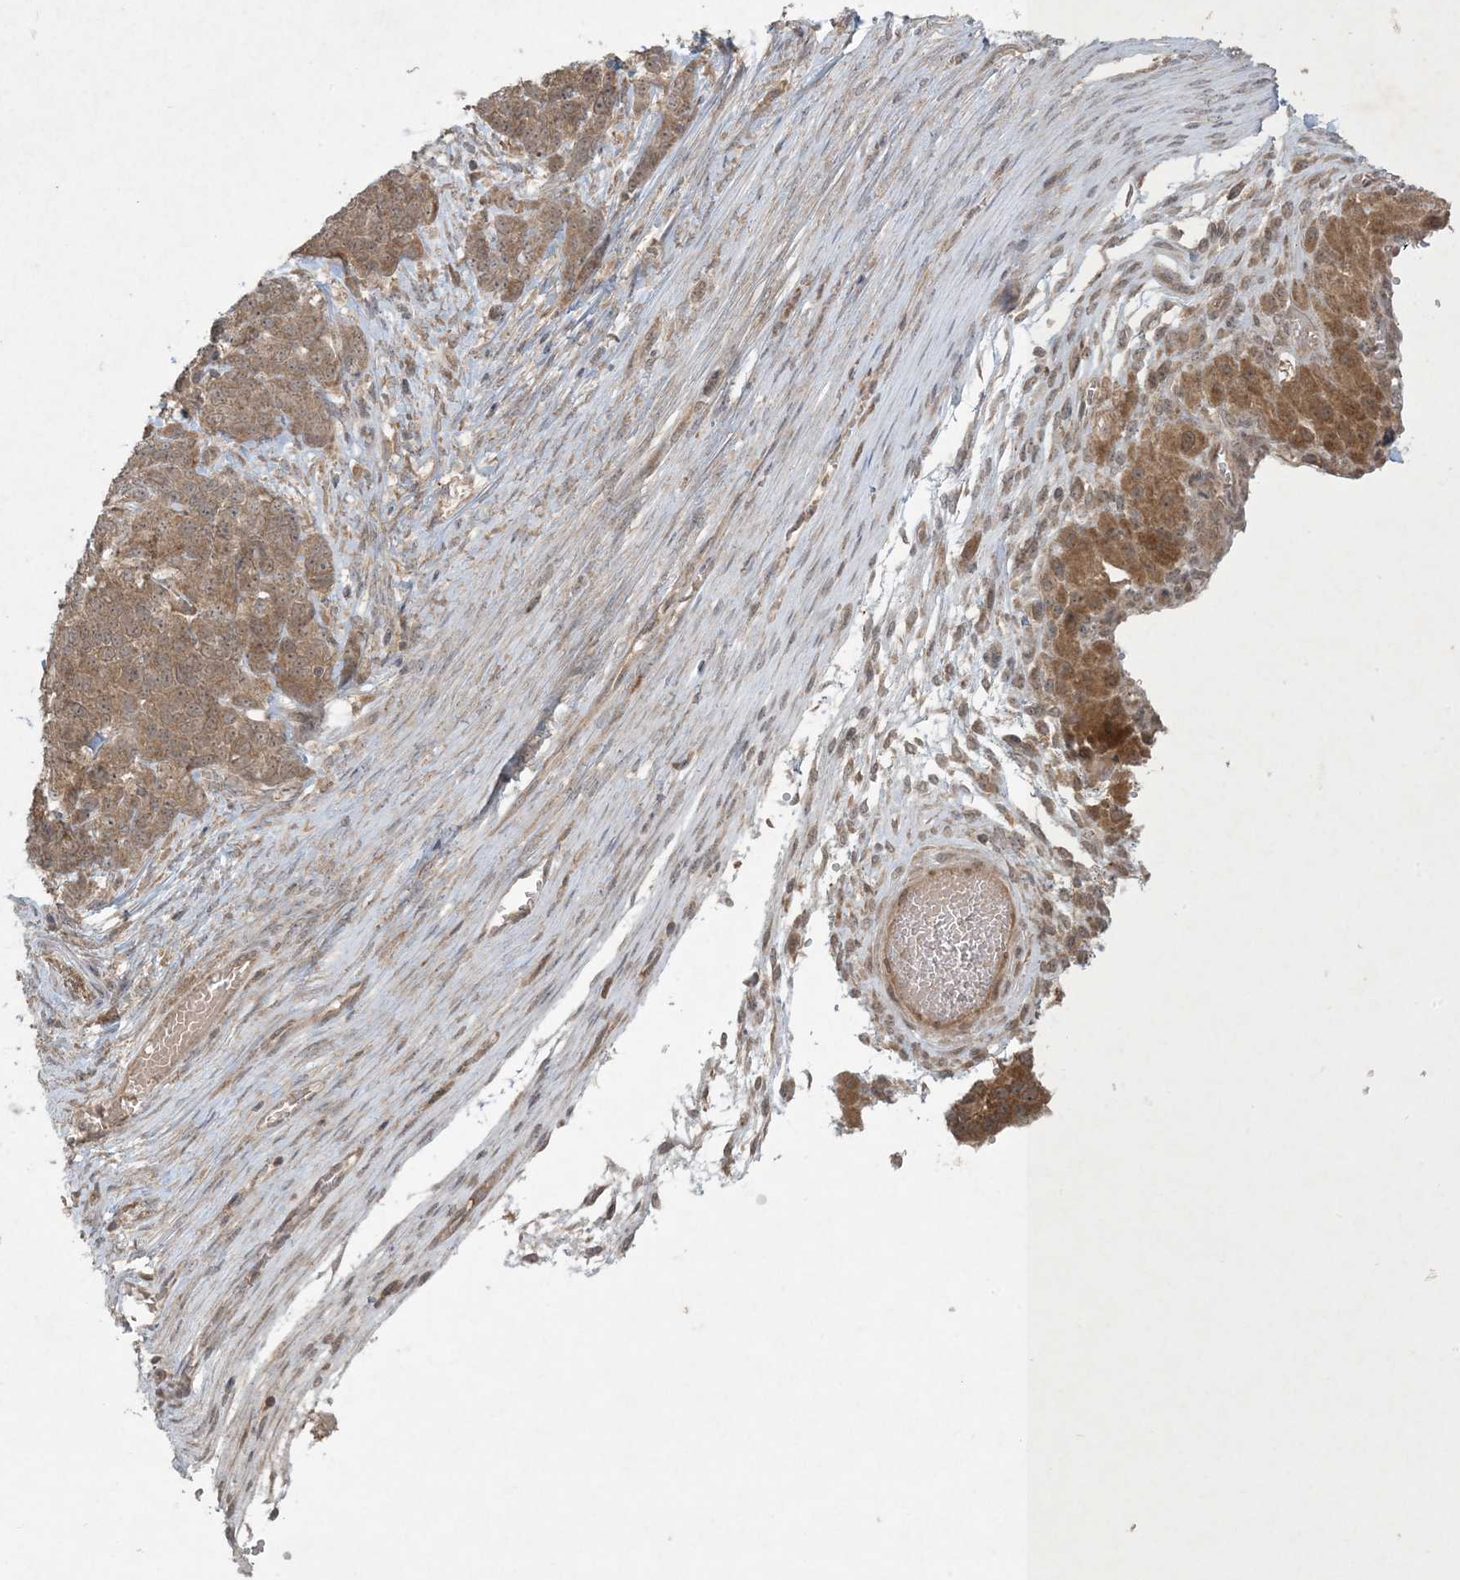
{"staining": {"intensity": "moderate", "quantity": ">75%", "location": "cytoplasmic/membranous,nuclear"}, "tissue": "ovarian cancer", "cell_type": "Tumor cells", "image_type": "cancer", "snomed": [{"axis": "morphology", "description": "Cystadenocarcinoma, serous, NOS"}, {"axis": "topography", "description": "Ovary"}], "caption": "Tumor cells display medium levels of moderate cytoplasmic/membranous and nuclear positivity in approximately >75% of cells in human ovarian serous cystadenocarcinoma. (Stains: DAB (3,3'-diaminobenzidine) in brown, nuclei in blue, Microscopy: brightfield microscopy at high magnification).", "gene": "NRBP2", "patient": {"sex": "female", "age": 44}}